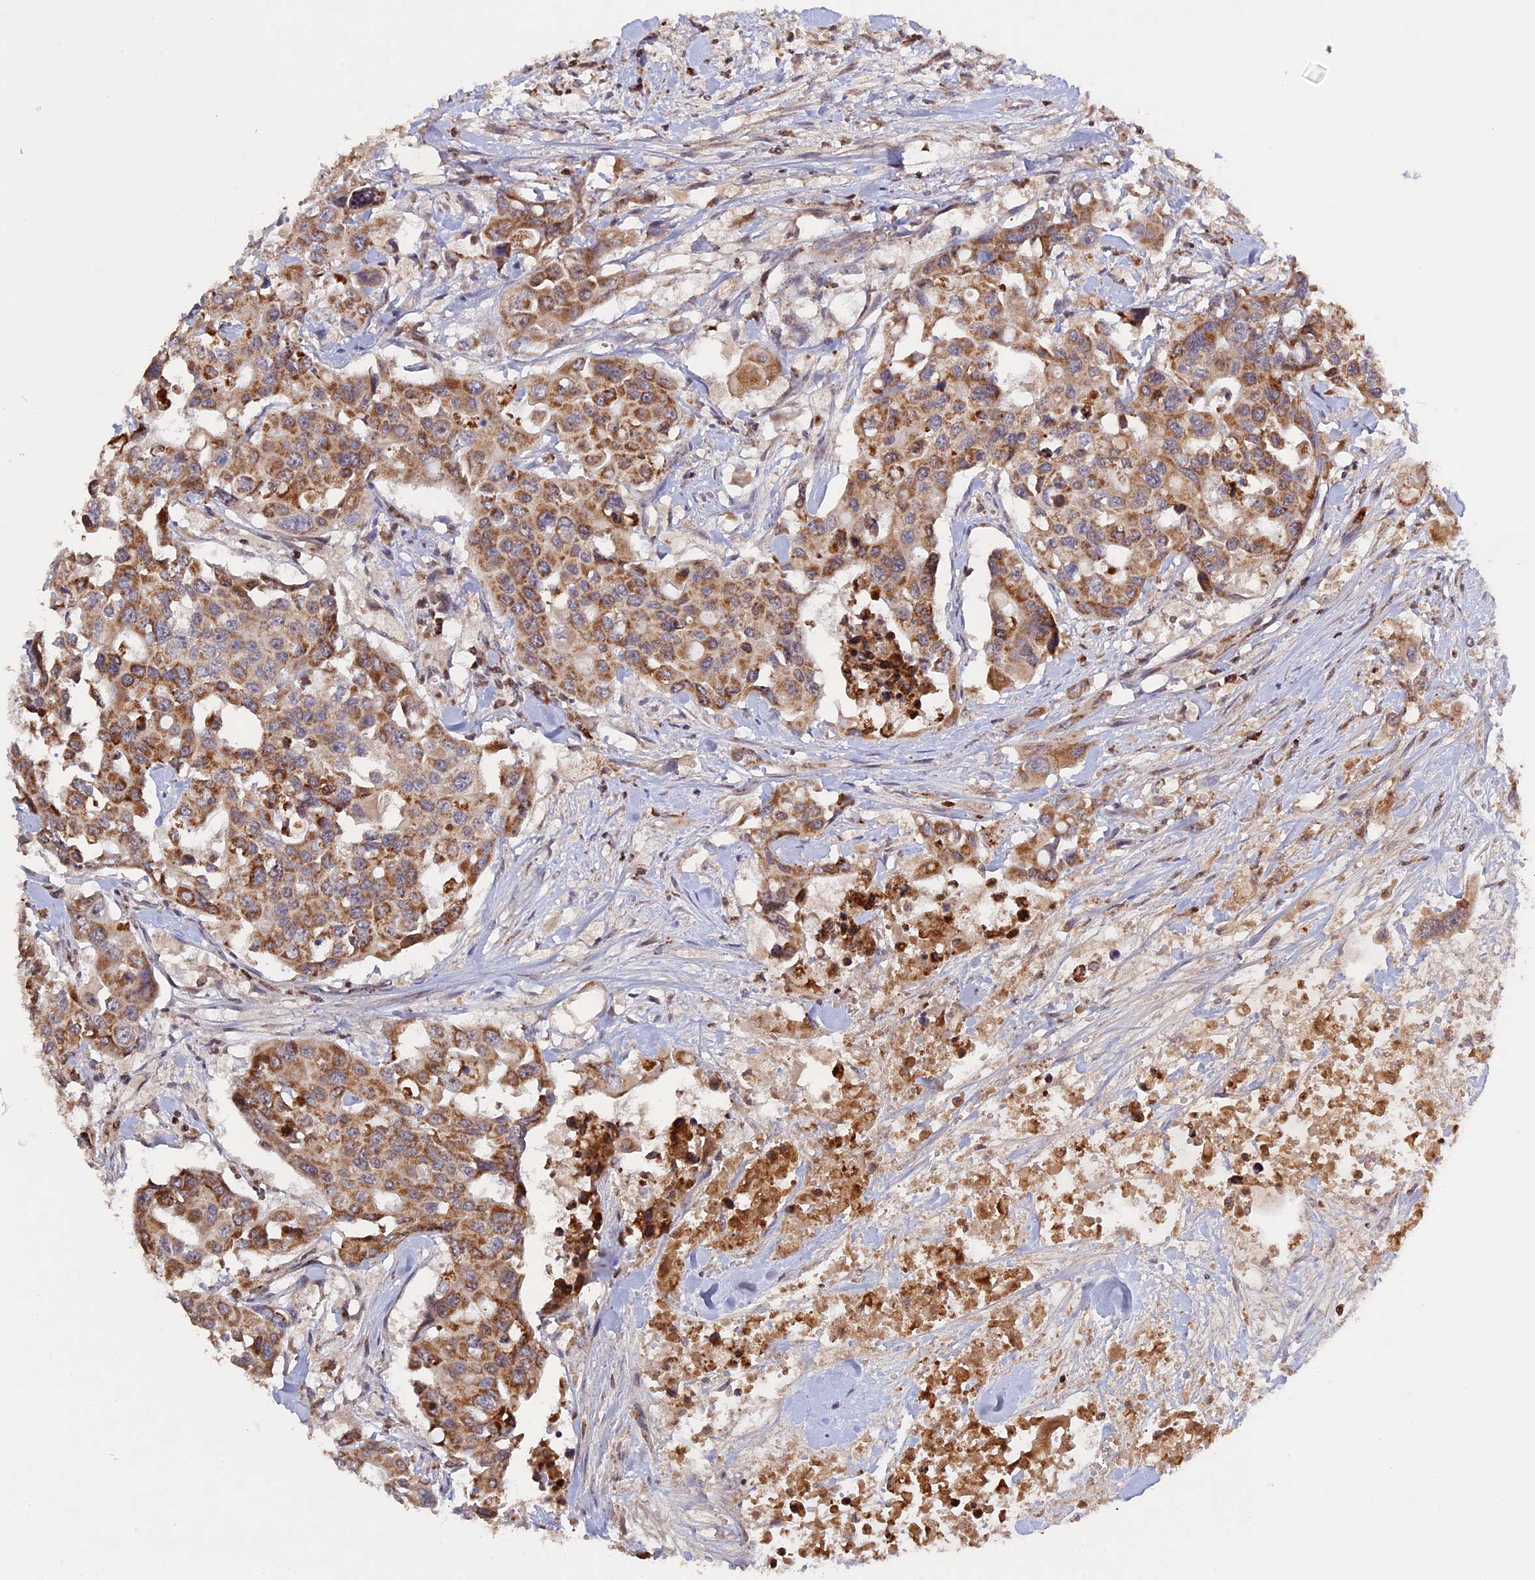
{"staining": {"intensity": "moderate", "quantity": ">75%", "location": "cytoplasmic/membranous"}, "tissue": "colorectal cancer", "cell_type": "Tumor cells", "image_type": "cancer", "snomed": [{"axis": "morphology", "description": "Adenocarcinoma, NOS"}, {"axis": "topography", "description": "Colon"}], "caption": "Moderate cytoplasmic/membranous expression is seen in approximately >75% of tumor cells in colorectal adenocarcinoma.", "gene": "MPV17L", "patient": {"sex": "male", "age": 77}}